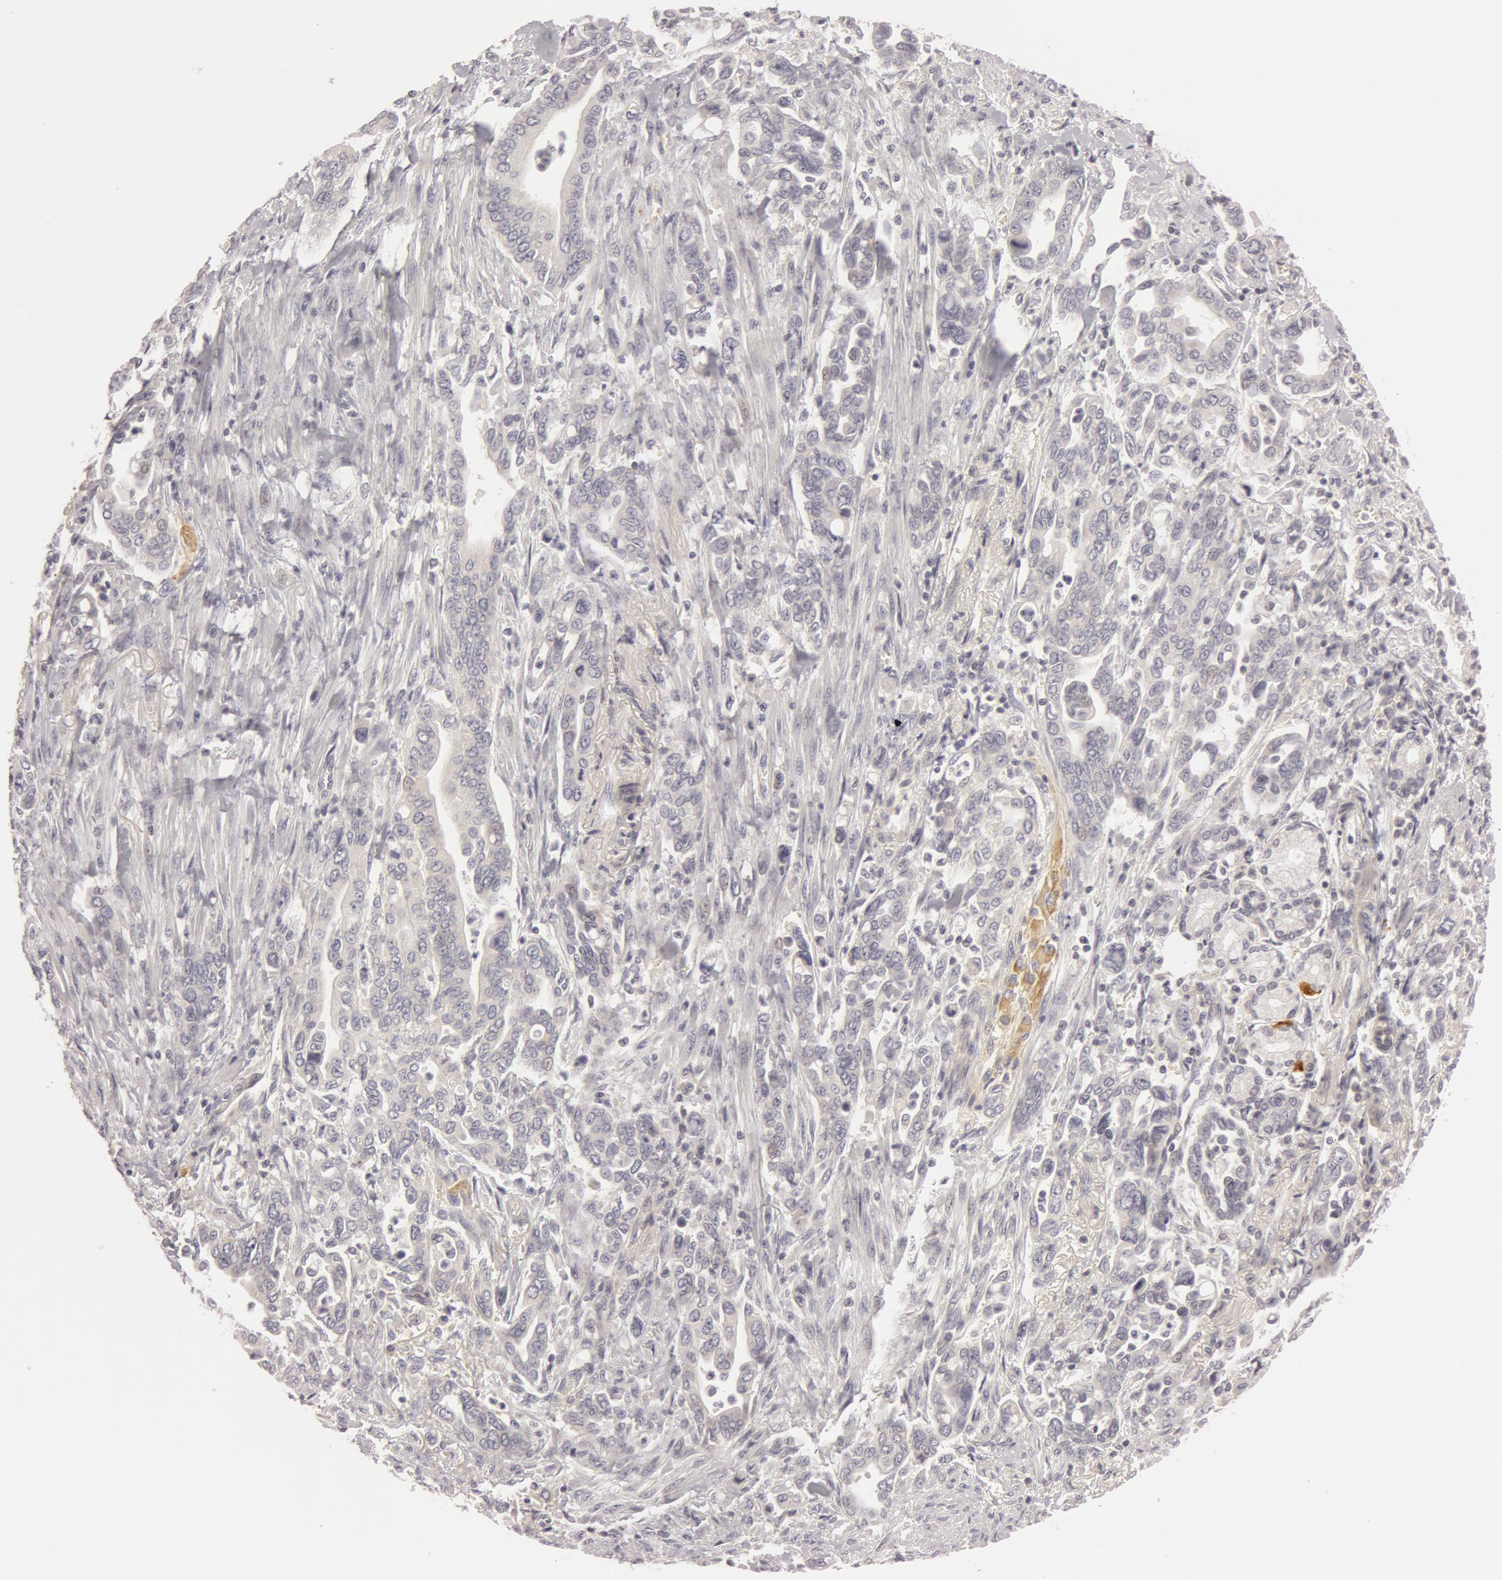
{"staining": {"intensity": "negative", "quantity": "none", "location": "none"}, "tissue": "pancreatic cancer", "cell_type": "Tumor cells", "image_type": "cancer", "snomed": [{"axis": "morphology", "description": "Adenocarcinoma, NOS"}, {"axis": "topography", "description": "Pancreas"}], "caption": "Immunohistochemistry (IHC) histopathology image of adenocarcinoma (pancreatic) stained for a protein (brown), which displays no staining in tumor cells.", "gene": "RALGAPA1", "patient": {"sex": "female", "age": 57}}